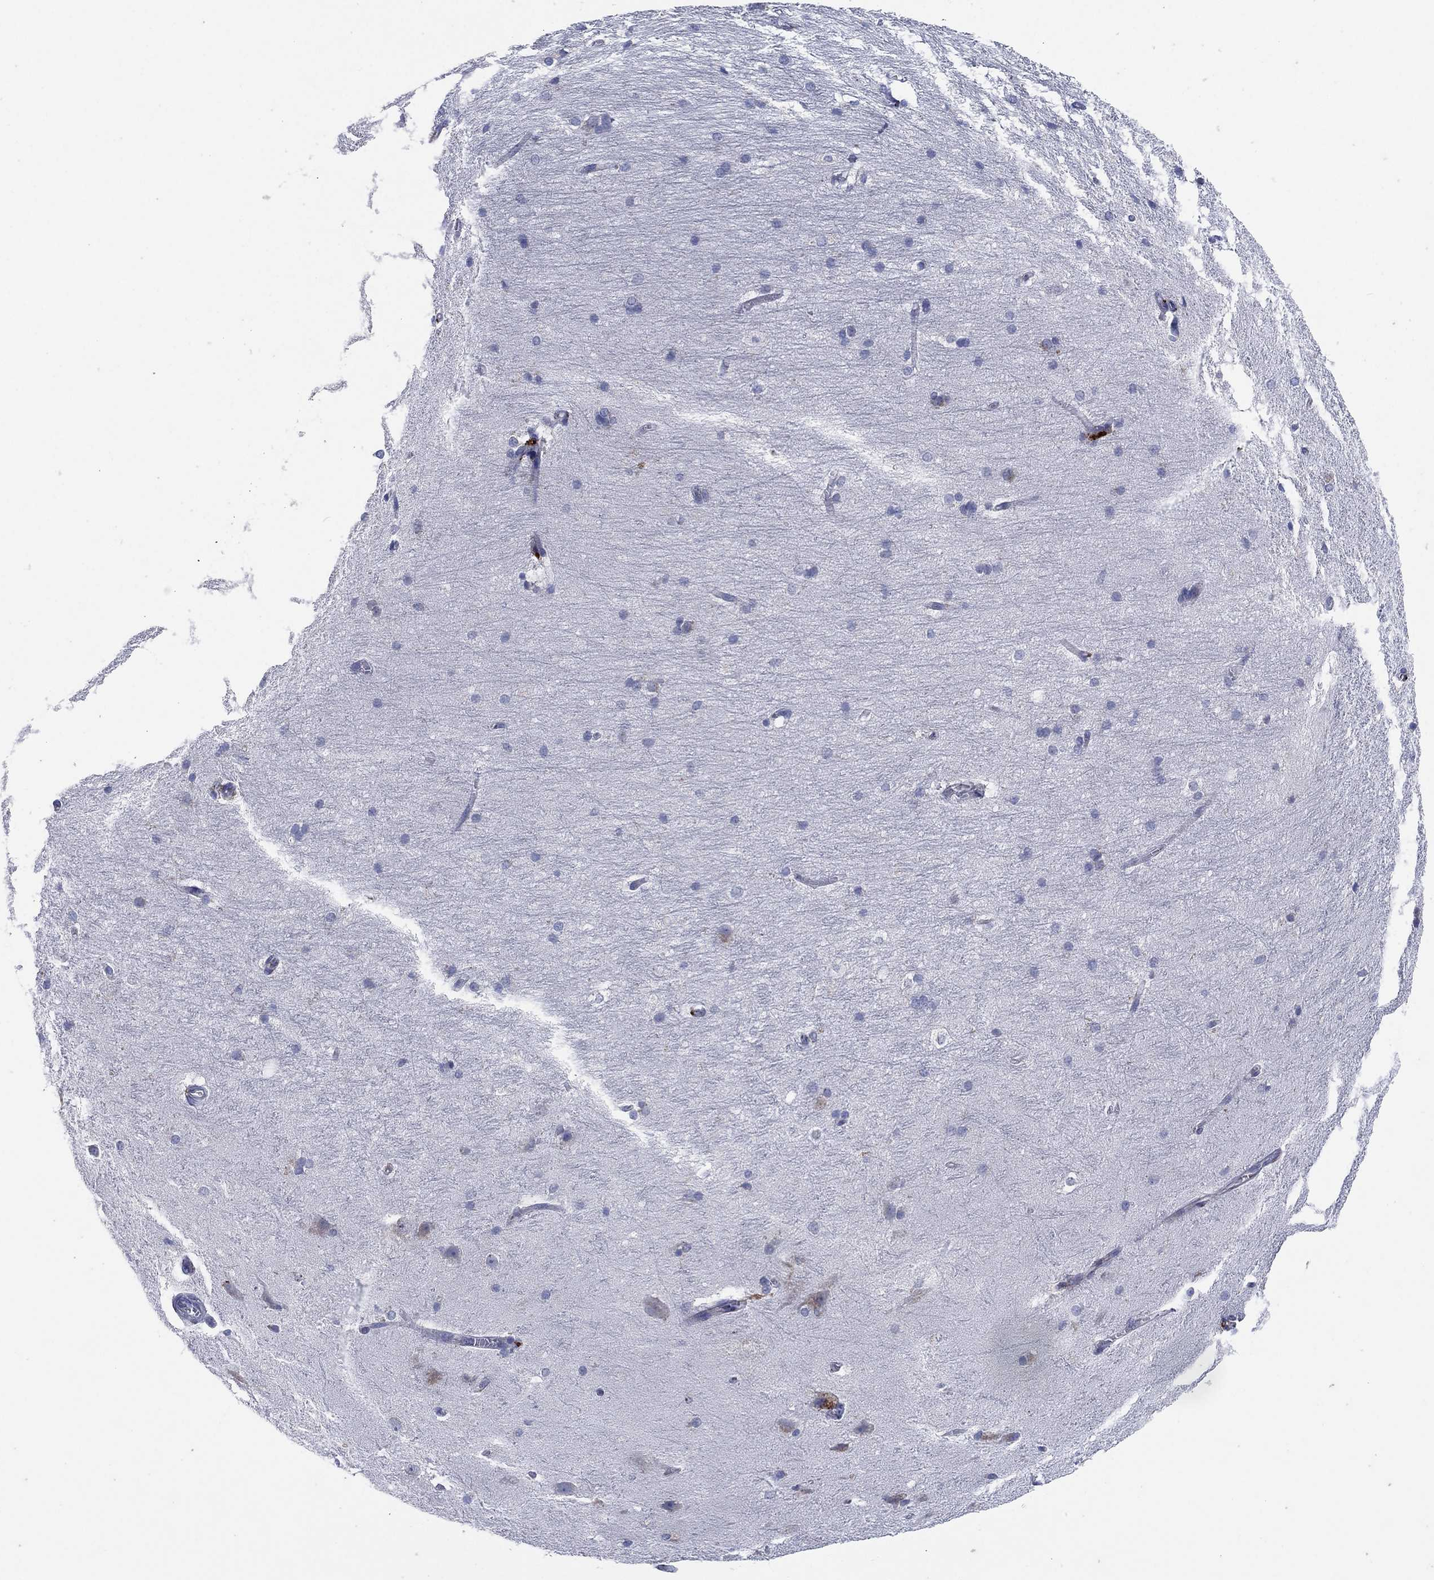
{"staining": {"intensity": "negative", "quantity": "none", "location": "none"}, "tissue": "hippocampus", "cell_type": "Glial cells", "image_type": "normal", "snomed": [{"axis": "morphology", "description": "Normal tissue, NOS"}, {"axis": "topography", "description": "Cerebral cortex"}, {"axis": "topography", "description": "Hippocampus"}], "caption": "This is an immunohistochemistry histopathology image of unremarkable human hippocampus. There is no positivity in glial cells.", "gene": "GALNS", "patient": {"sex": "female", "age": 19}}